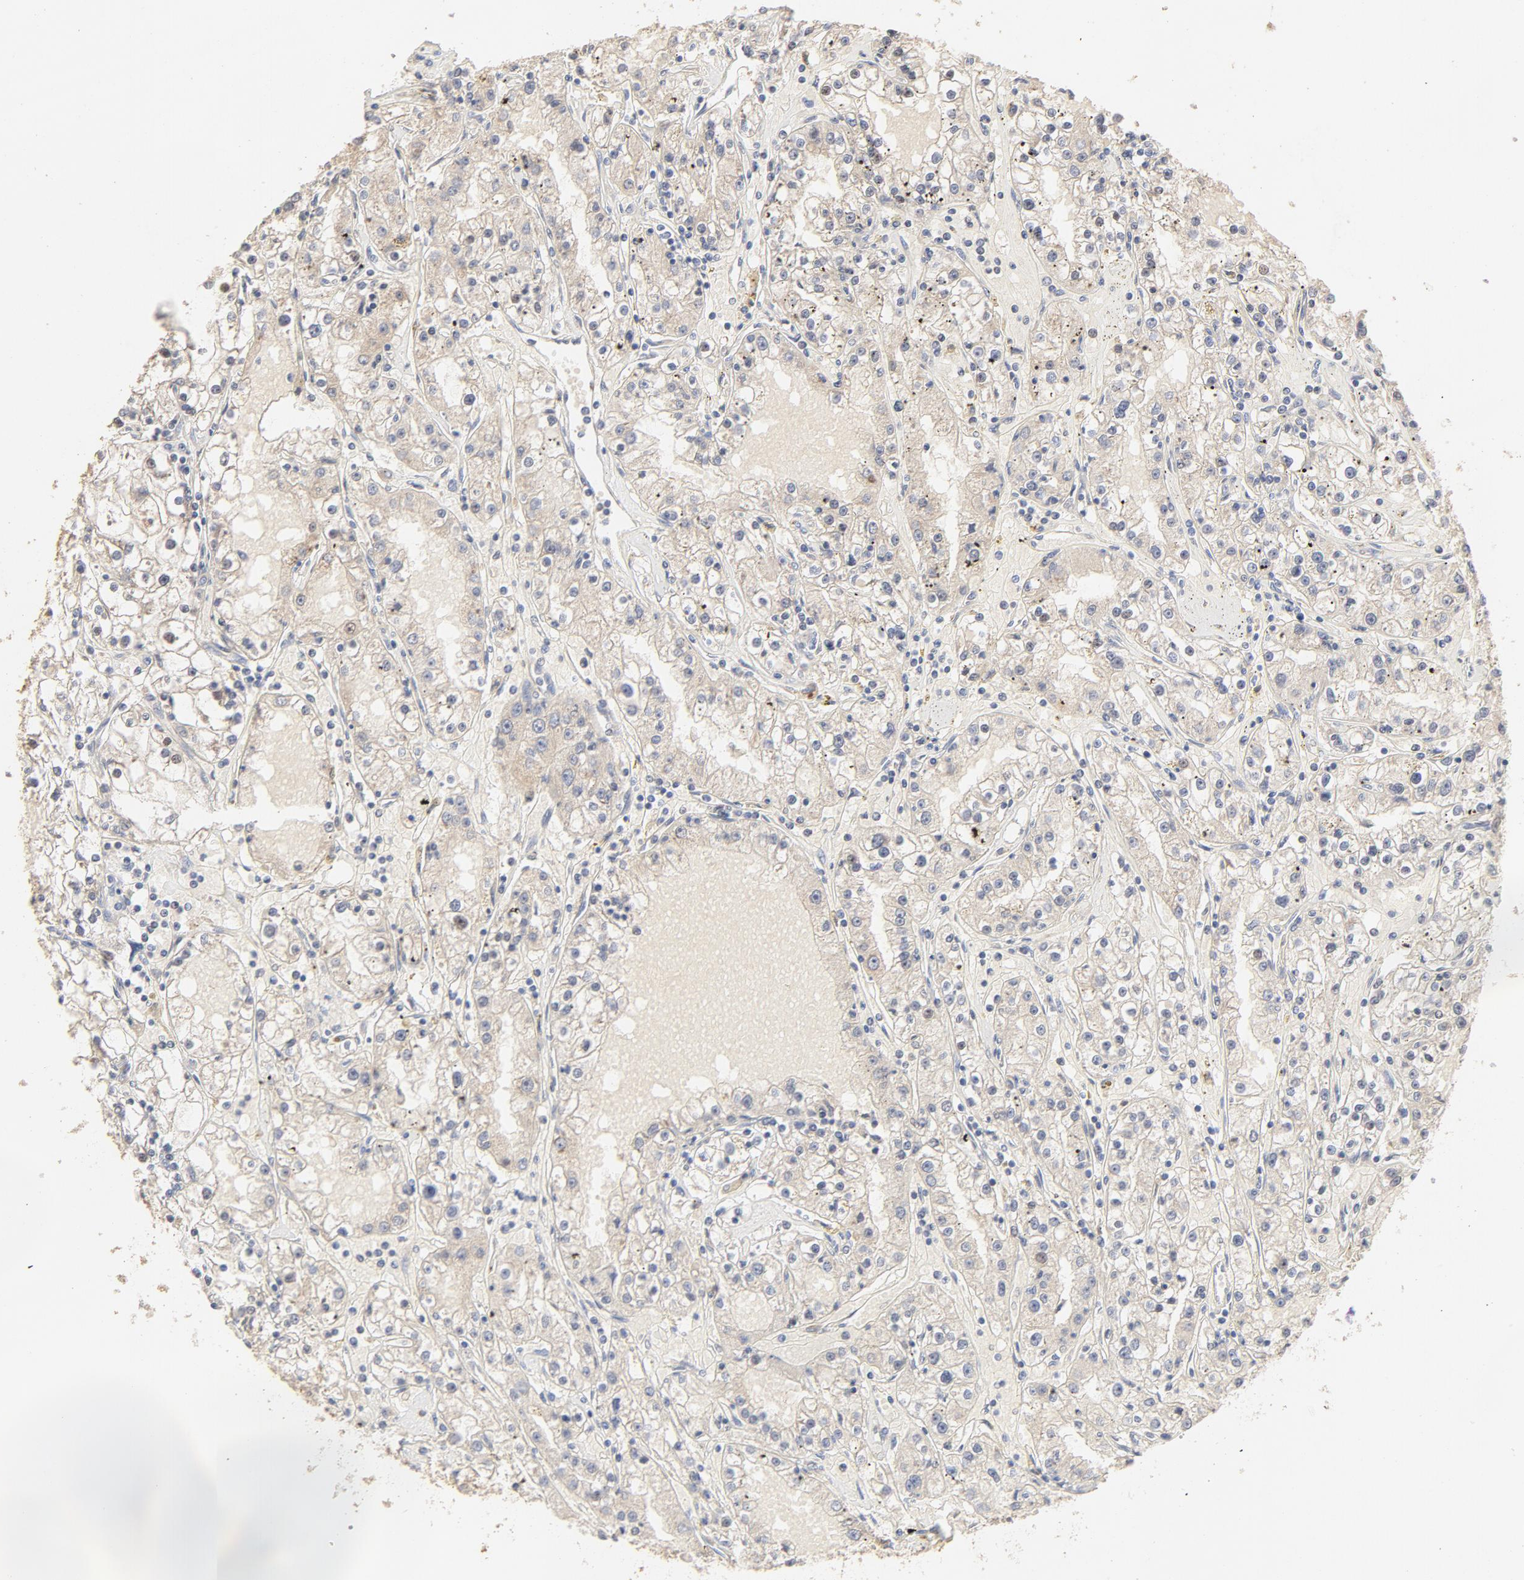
{"staining": {"intensity": "negative", "quantity": "none", "location": "none"}, "tissue": "renal cancer", "cell_type": "Tumor cells", "image_type": "cancer", "snomed": [{"axis": "morphology", "description": "Adenocarcinoma, NOS"}, {"axis": "topography", "description": "Kidney"}], "caption": "Immunohistochemistry (IHC) of human renal cancer exhibits no staining in tumor cells.", "gene": "FCGBP", "patient": {"sex": "male", "age": 56}}